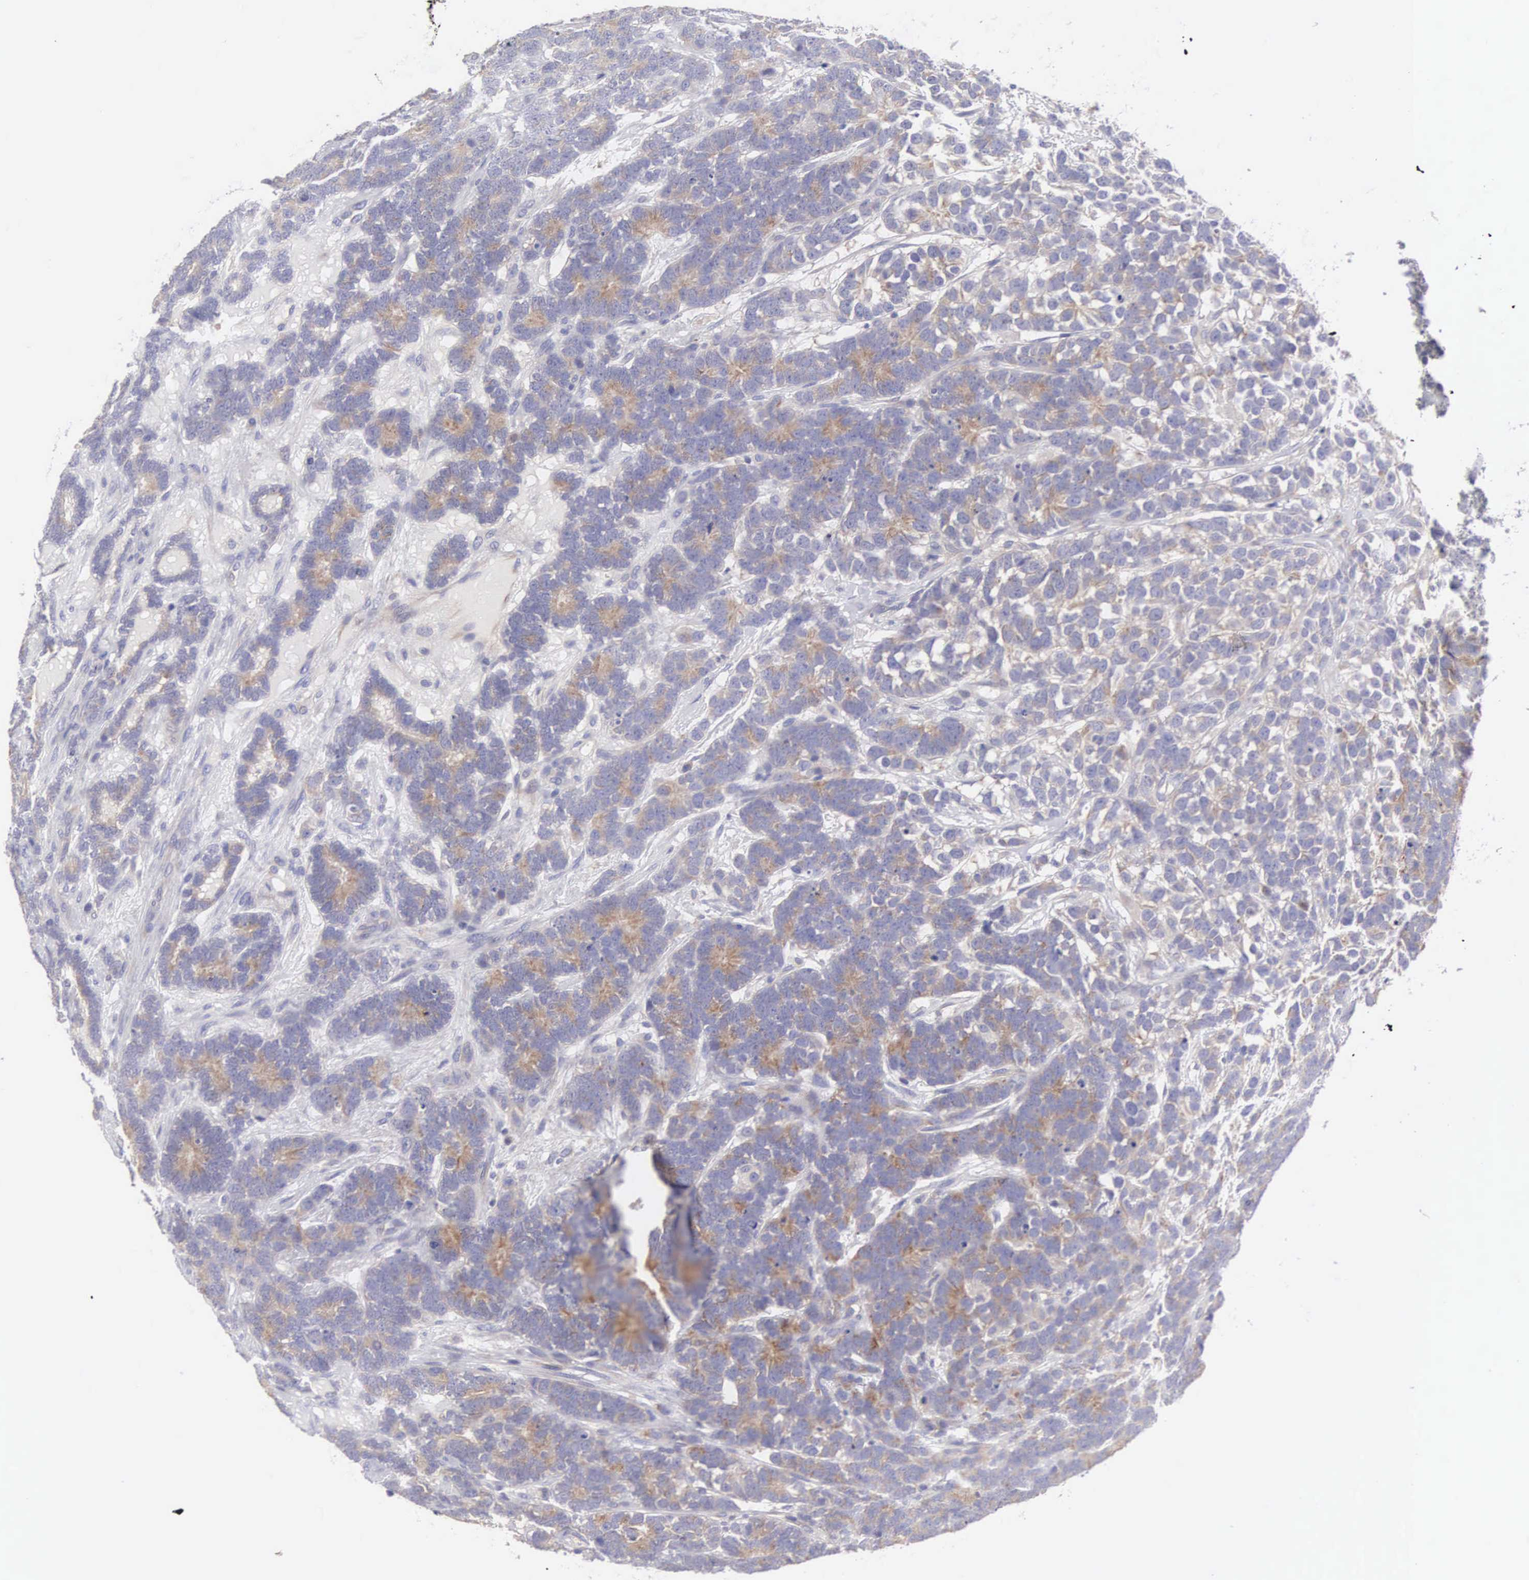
{"staining": {"intensity": "weak", "quantity": "<25%", "location": "cytoplasmic/membranous"}, "tissue": "testis cancer", "cell_type": "Tumor cells", "image_type": "cancer", "snomed": [{"axis": "morphology", "description": "Carcinoma, Embryonal, NOS"}, {"axis": "topography", "description": "Testis"}], "caption": "Testis cancer (embryonal carcinoma) stained for a protein using immunohistochemistry displays no positivity tumor cells.", "gene": "SLITRK4", "patient": {"sex": "male", "age": 26}}